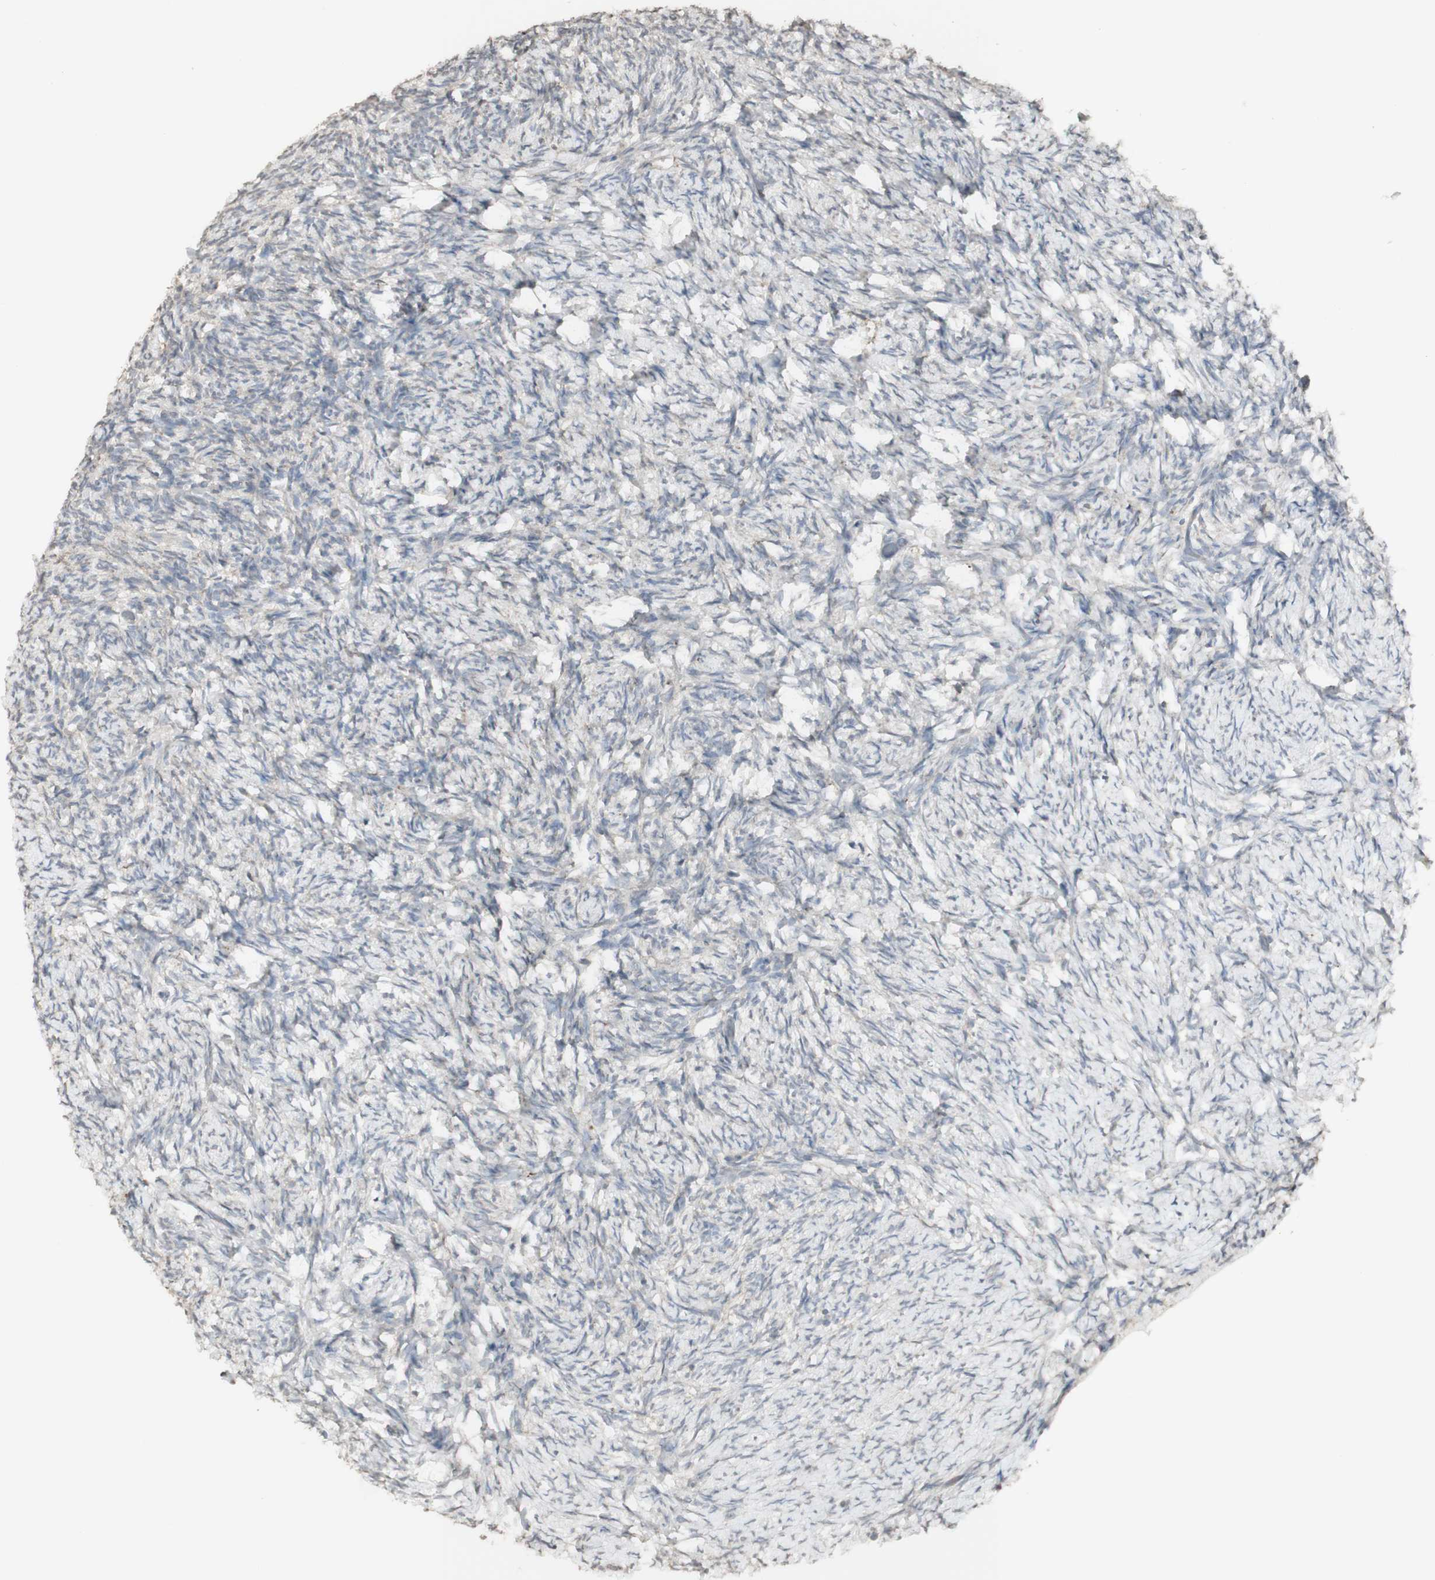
{"staining": {"intensity": "negative", "quantity": "none", "location": "none"}, "tissue": "ovary", "cell_type": "Ovarian stroma cells", "image_type": "normal", "snomed": [{"axis": "morphology", "description": "Normal tissue, NOS"}, {"axis": "topography", "description": "Ovary"}], "caption": "IHC of unremarkable human ovary displays no expression in ovarian stroma cells. (DAB immunohistochemistry, high magnification).", "gene": "ATP6V1E1", "patient": {"sex": "female", "age": 60}}